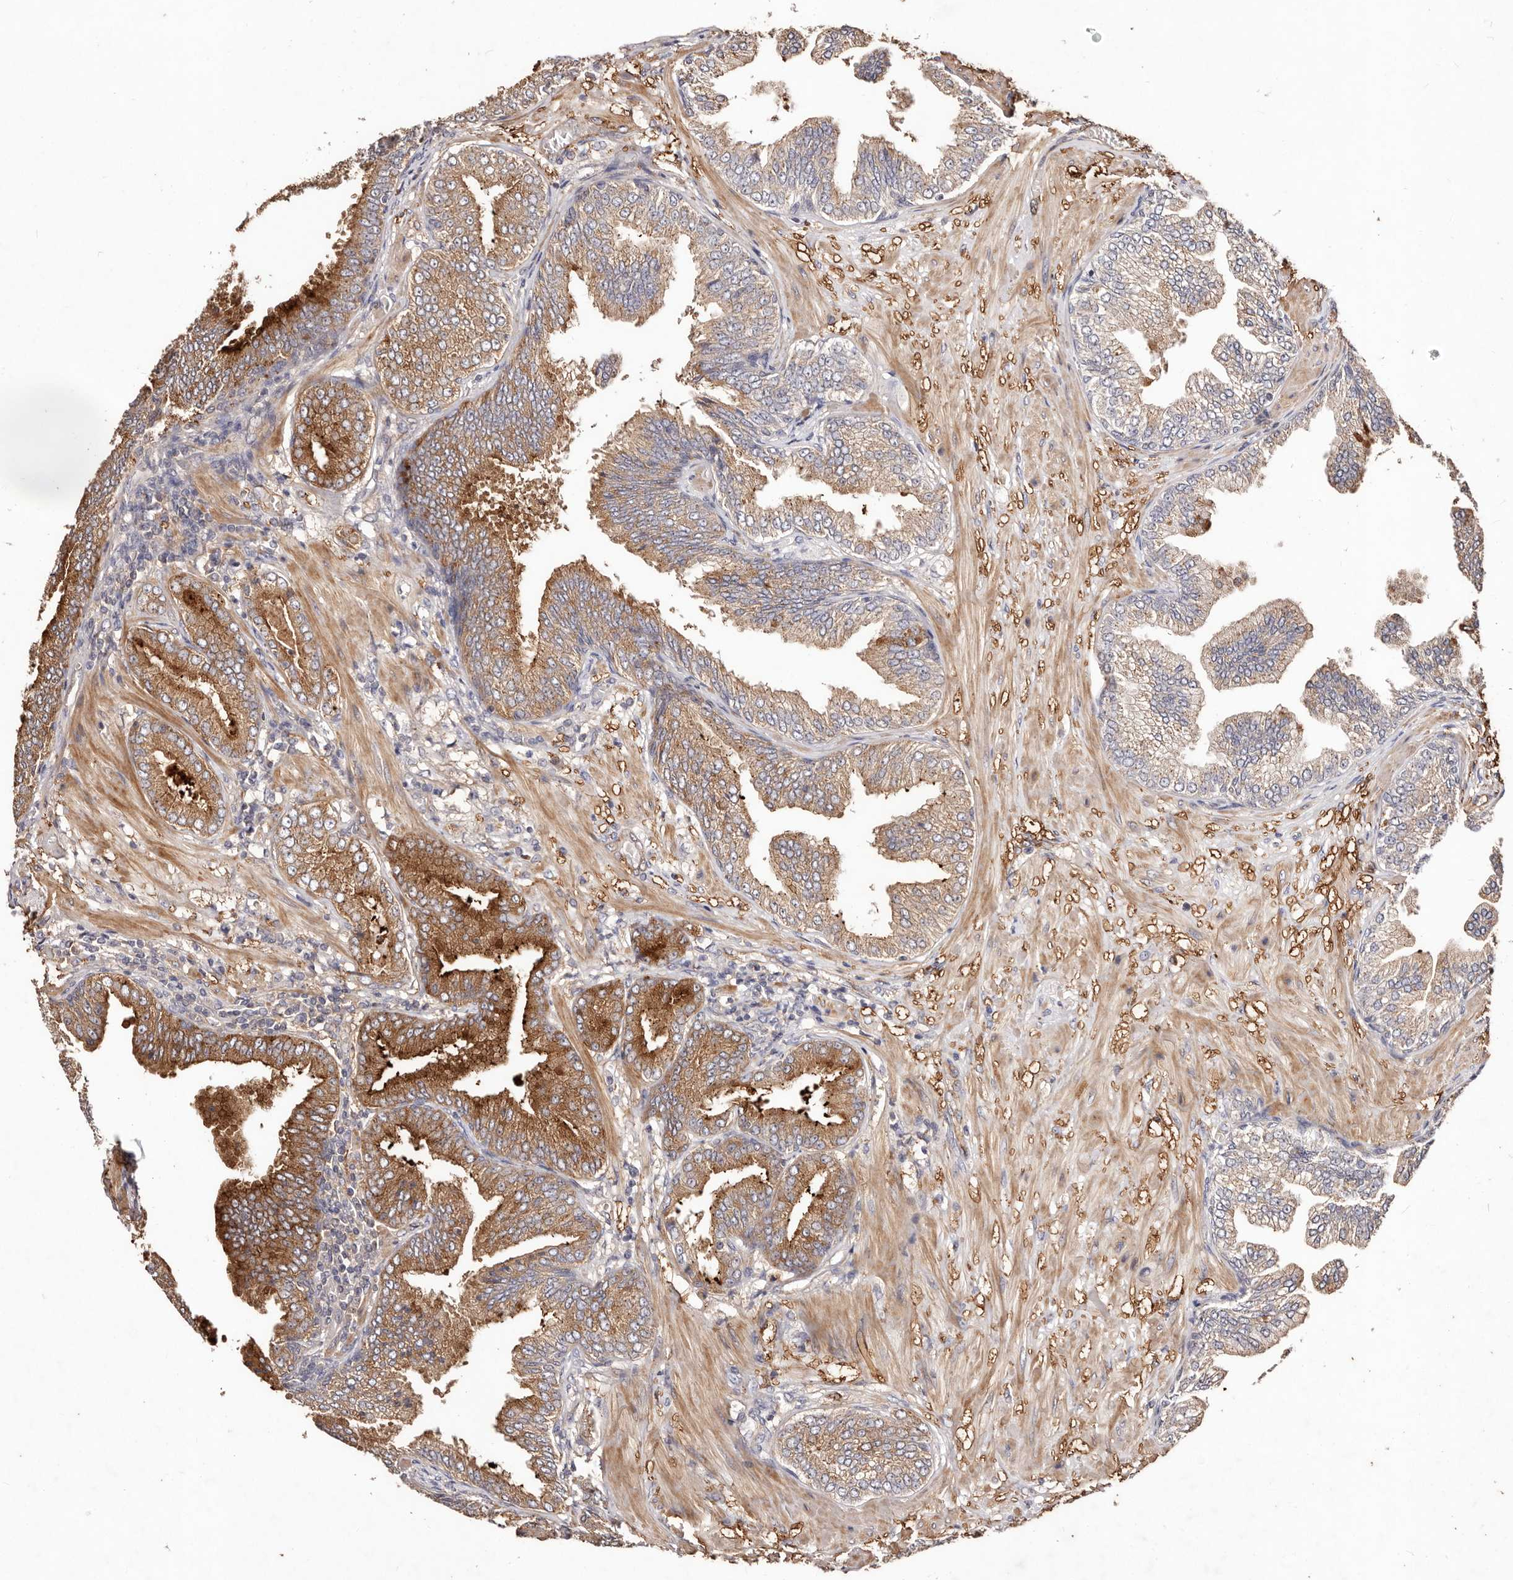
{"staining": {"intensity": "moderate", "quantity": "25%-75%", "location": "cytoplasmic/membranous"}, "tissue": "prostate cancer", "cell_type": "Tumor cells", "image_type": "cancer", "snomed": [{"axis": "morphology", "description": "Adenocarcinoma, Low grade"}, {"axis": "topography", "description": "Prostate"}], "caption": "There is medium levels of moderate cytoplasmic/membranous expression in tumor cells of prostate cancer, as demonstrated by immunohistochemical staining (brown color).", "gene": "CCL14", "patient": {"sex": "male", "age": 63}}